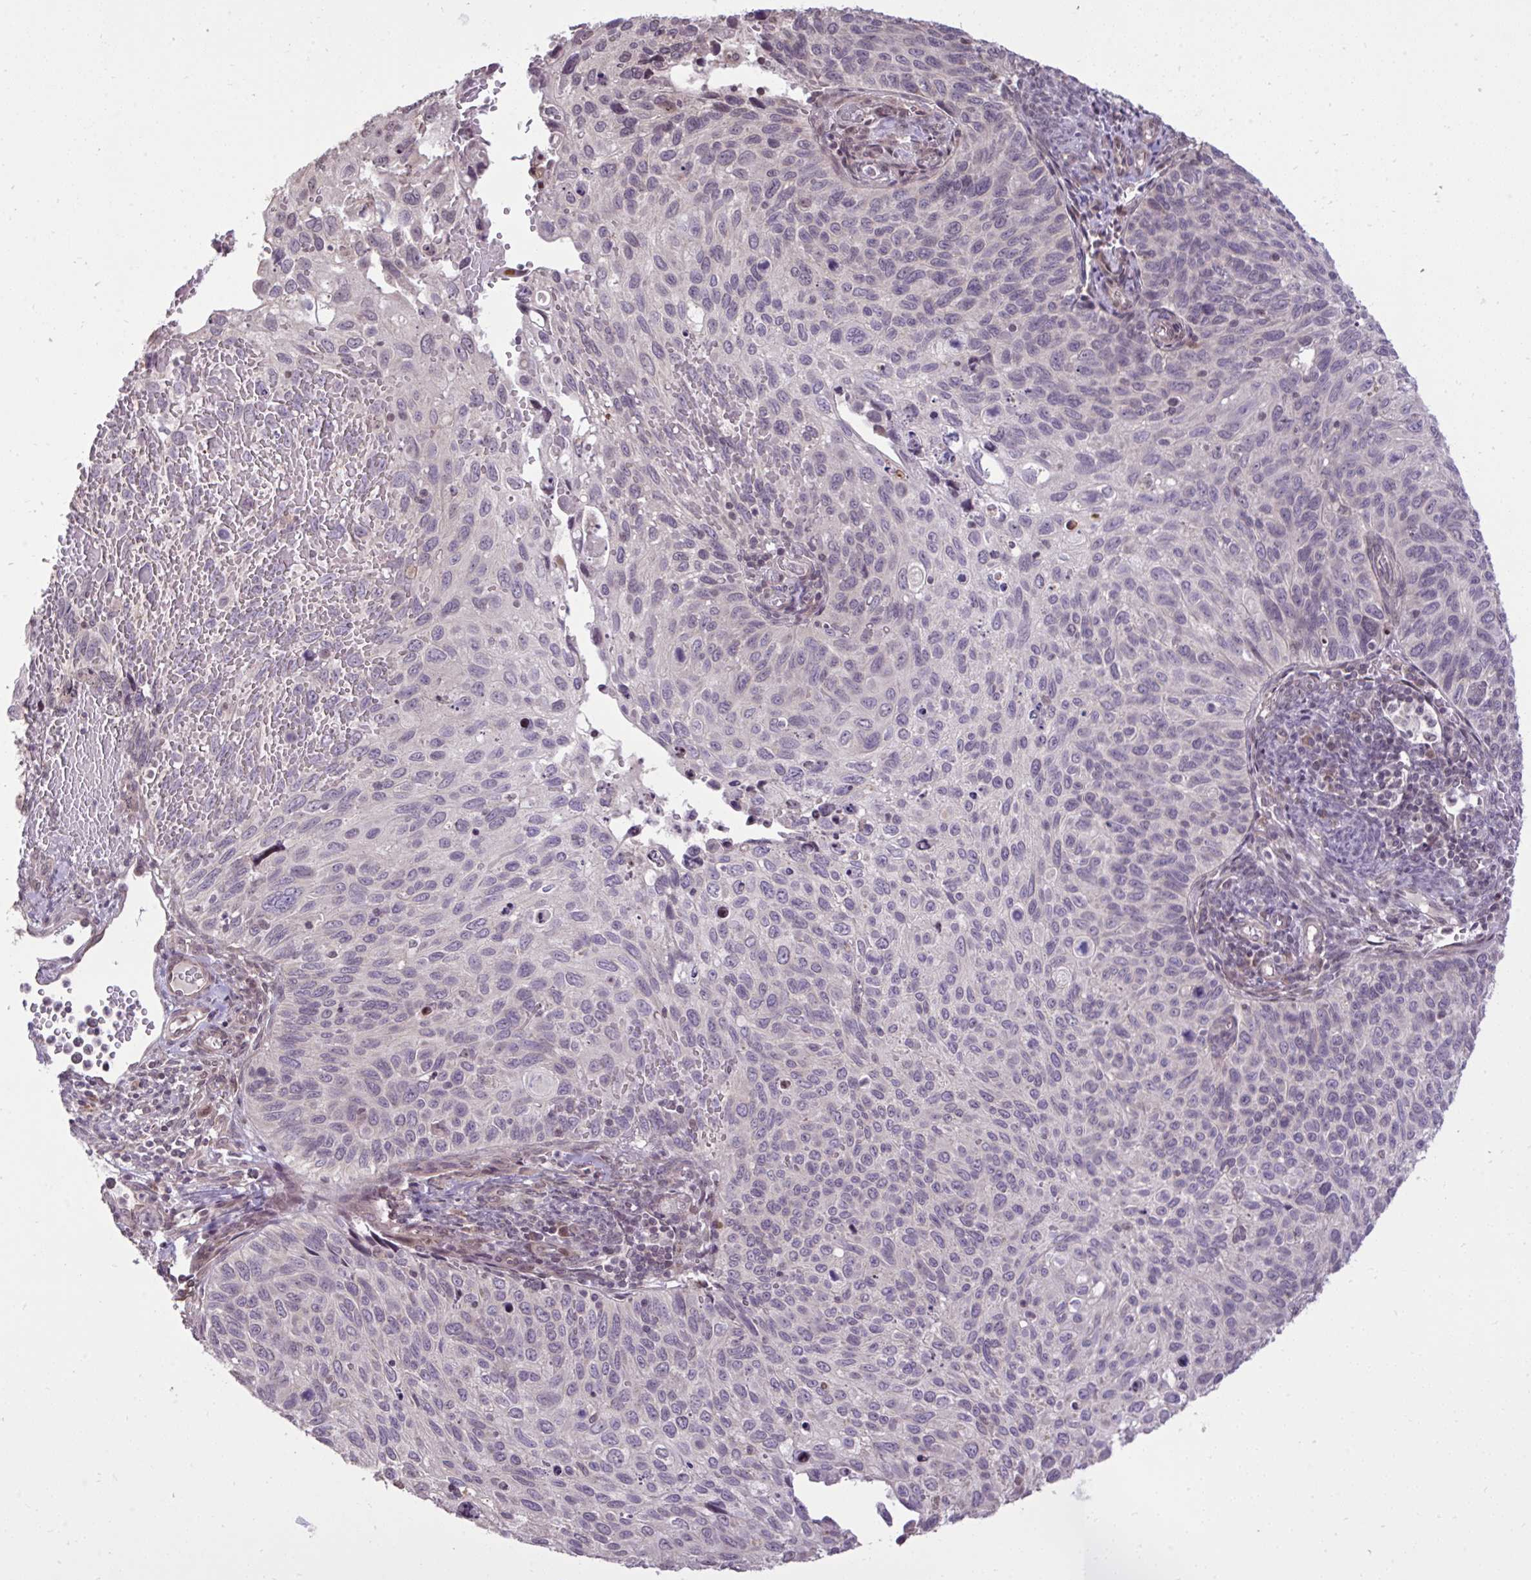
{"staining": {"intensity": "negative", "quantity": "none", "location": "none"}, "tissue": "cervical cancer", "cell_type": "Tumor cells", "image_type": "cancer", "snomed": [{"axis": "morphology", "description": "Squamous cell carcinoma, NOS"}, {"axis": "topography", "description": "Cervix"}], "caption": "IHC micrograph of cervical cancer stained for a protein (brown), which exhibits no staining in tumor cells.", "gene": "CYP20A1", "patient": {"sex": "female", "age": 70}}